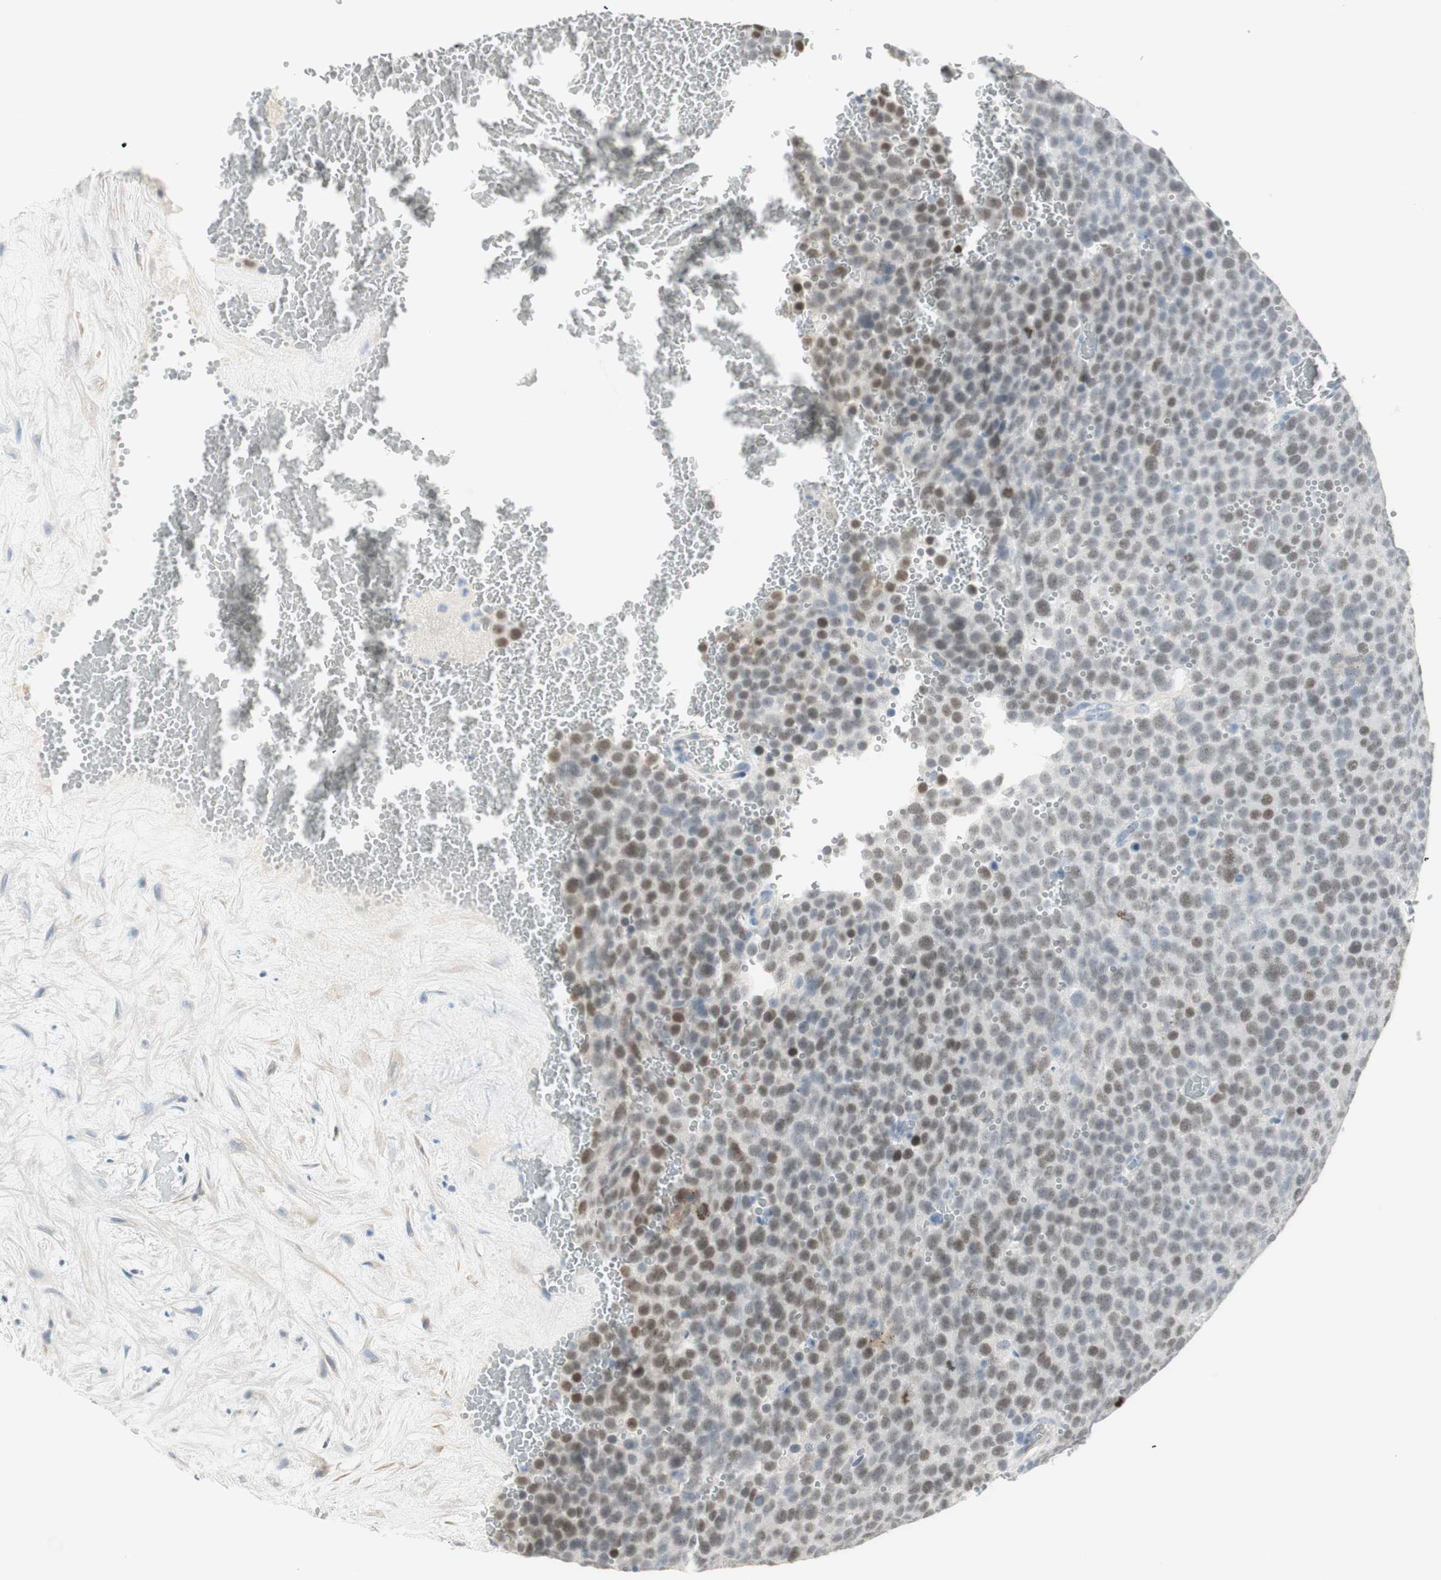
{"staining": {"intensity": "weak", "quantity": "25%-75%", "location": "nuclear"}, "tissue": "testis cancer", "cell_type": "Tumor cells", "image_type": "cancer", "snomed": [{"axis": "morphology", "description": "Seminoma, NOS"}, {"axis": "topography", "description": "Testis"}], "caption": "Tumor cells reveal low levels of weak nuclear staining in approximately 25%-75% of cells in human testis seminoma. Immunohistochemistry (ihc) stains the protein of interest in brown and the nuclei are stained blue.", "gene": "MLLT10", "patient": {"sex": "male", "age": 71}}